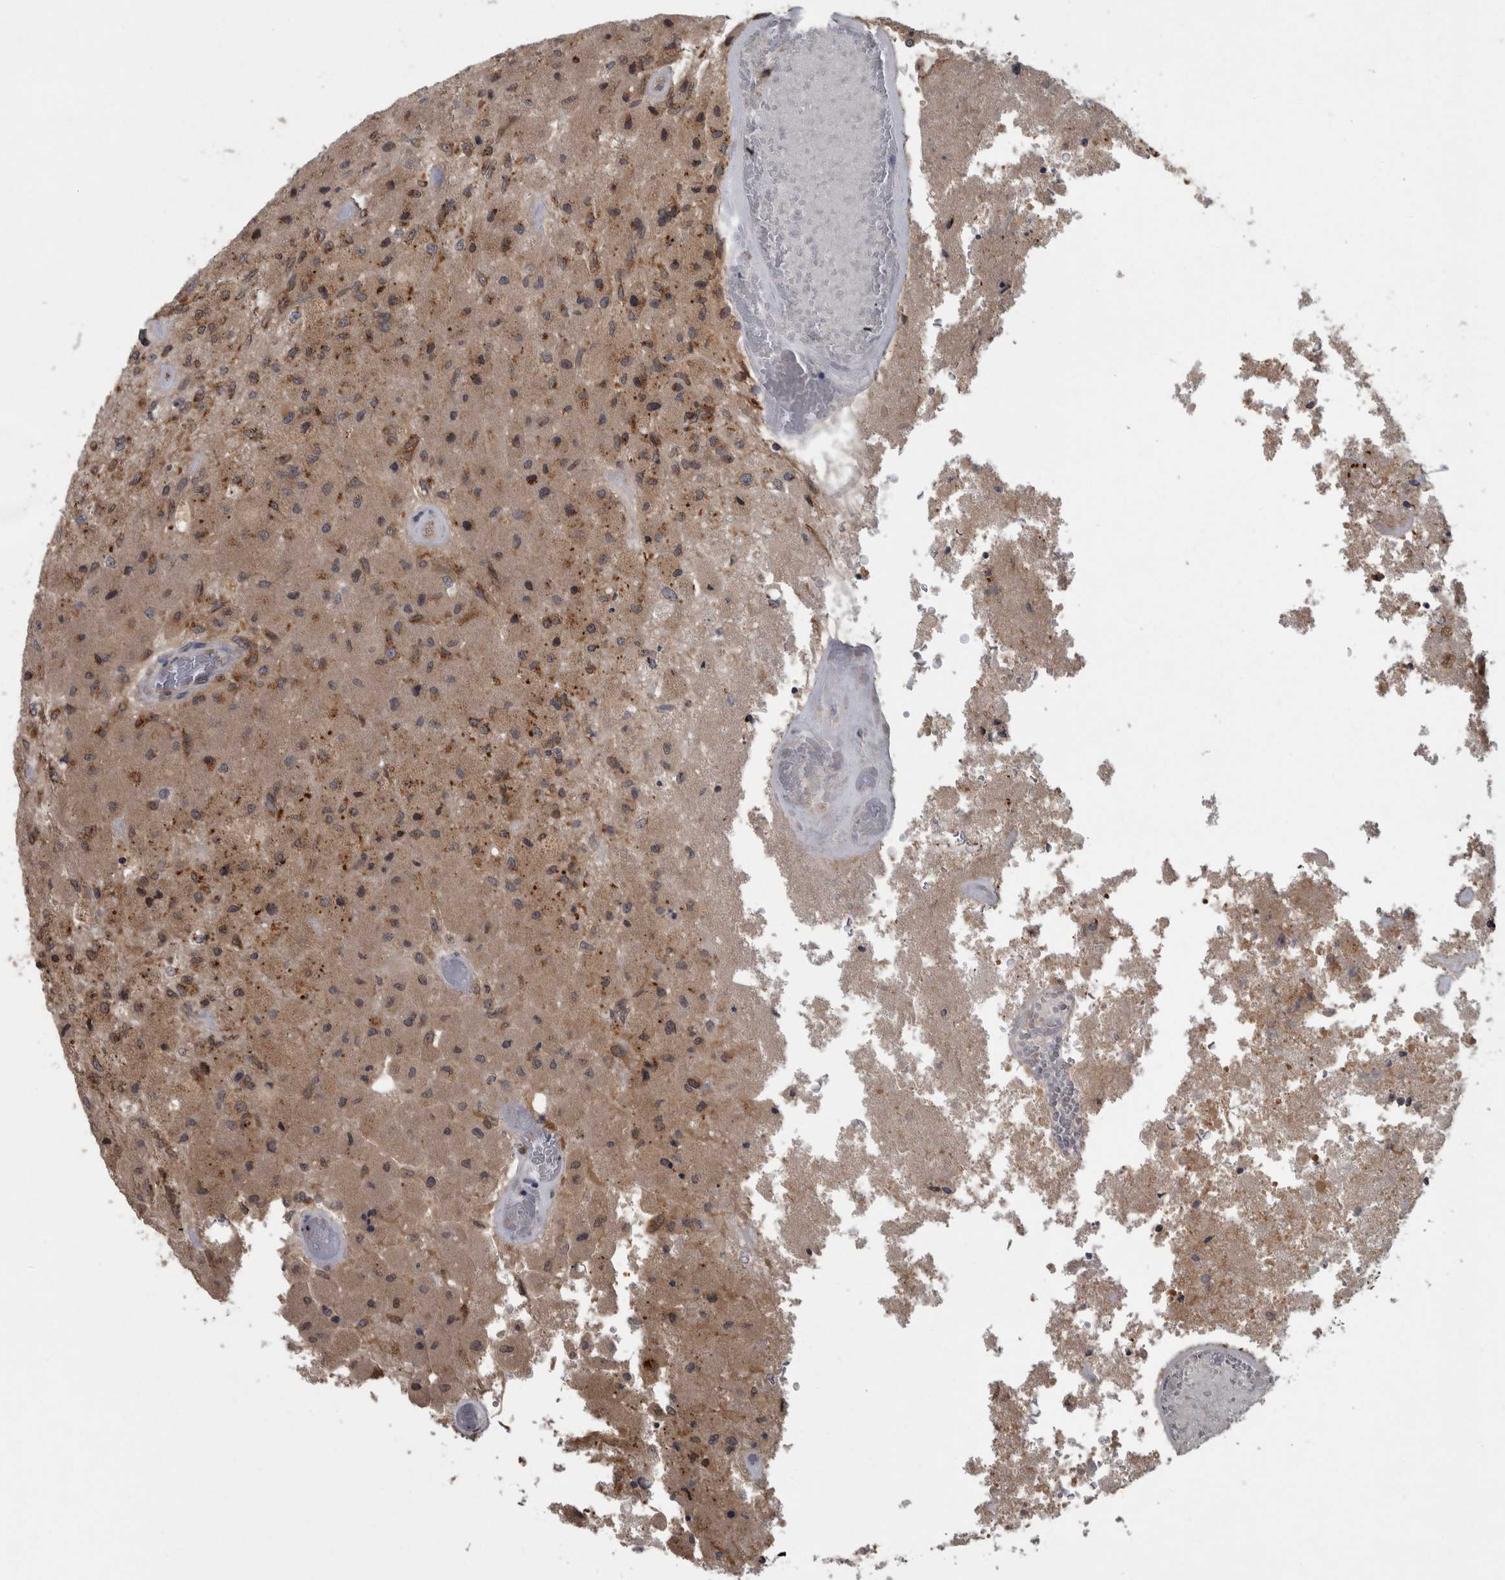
{"staining": {"intensity": "moderate", "quantity": "25%-75%", "location": "cytoplasmic/membranous"}, "tissue": "glioma", "cell_type": "Tumor cells", "image_type": "cancer", "snomed": [{"axis": "morphology", "description": "Normal tissue, NOS"}, {"axis": "morphology", "description": "Glioma, malignant, High grade"}, {"axis": "topography", "description": "Cerebral cortex"}], "caption": "The histopathology image reveals staining of high-grade glioma (malignant), revealing moderate cytoplasmic/membranous protein staining (brown color) within tumor cells.", "gene": "LMAN2L", "patient": {"sex": "male", "age": 77}}